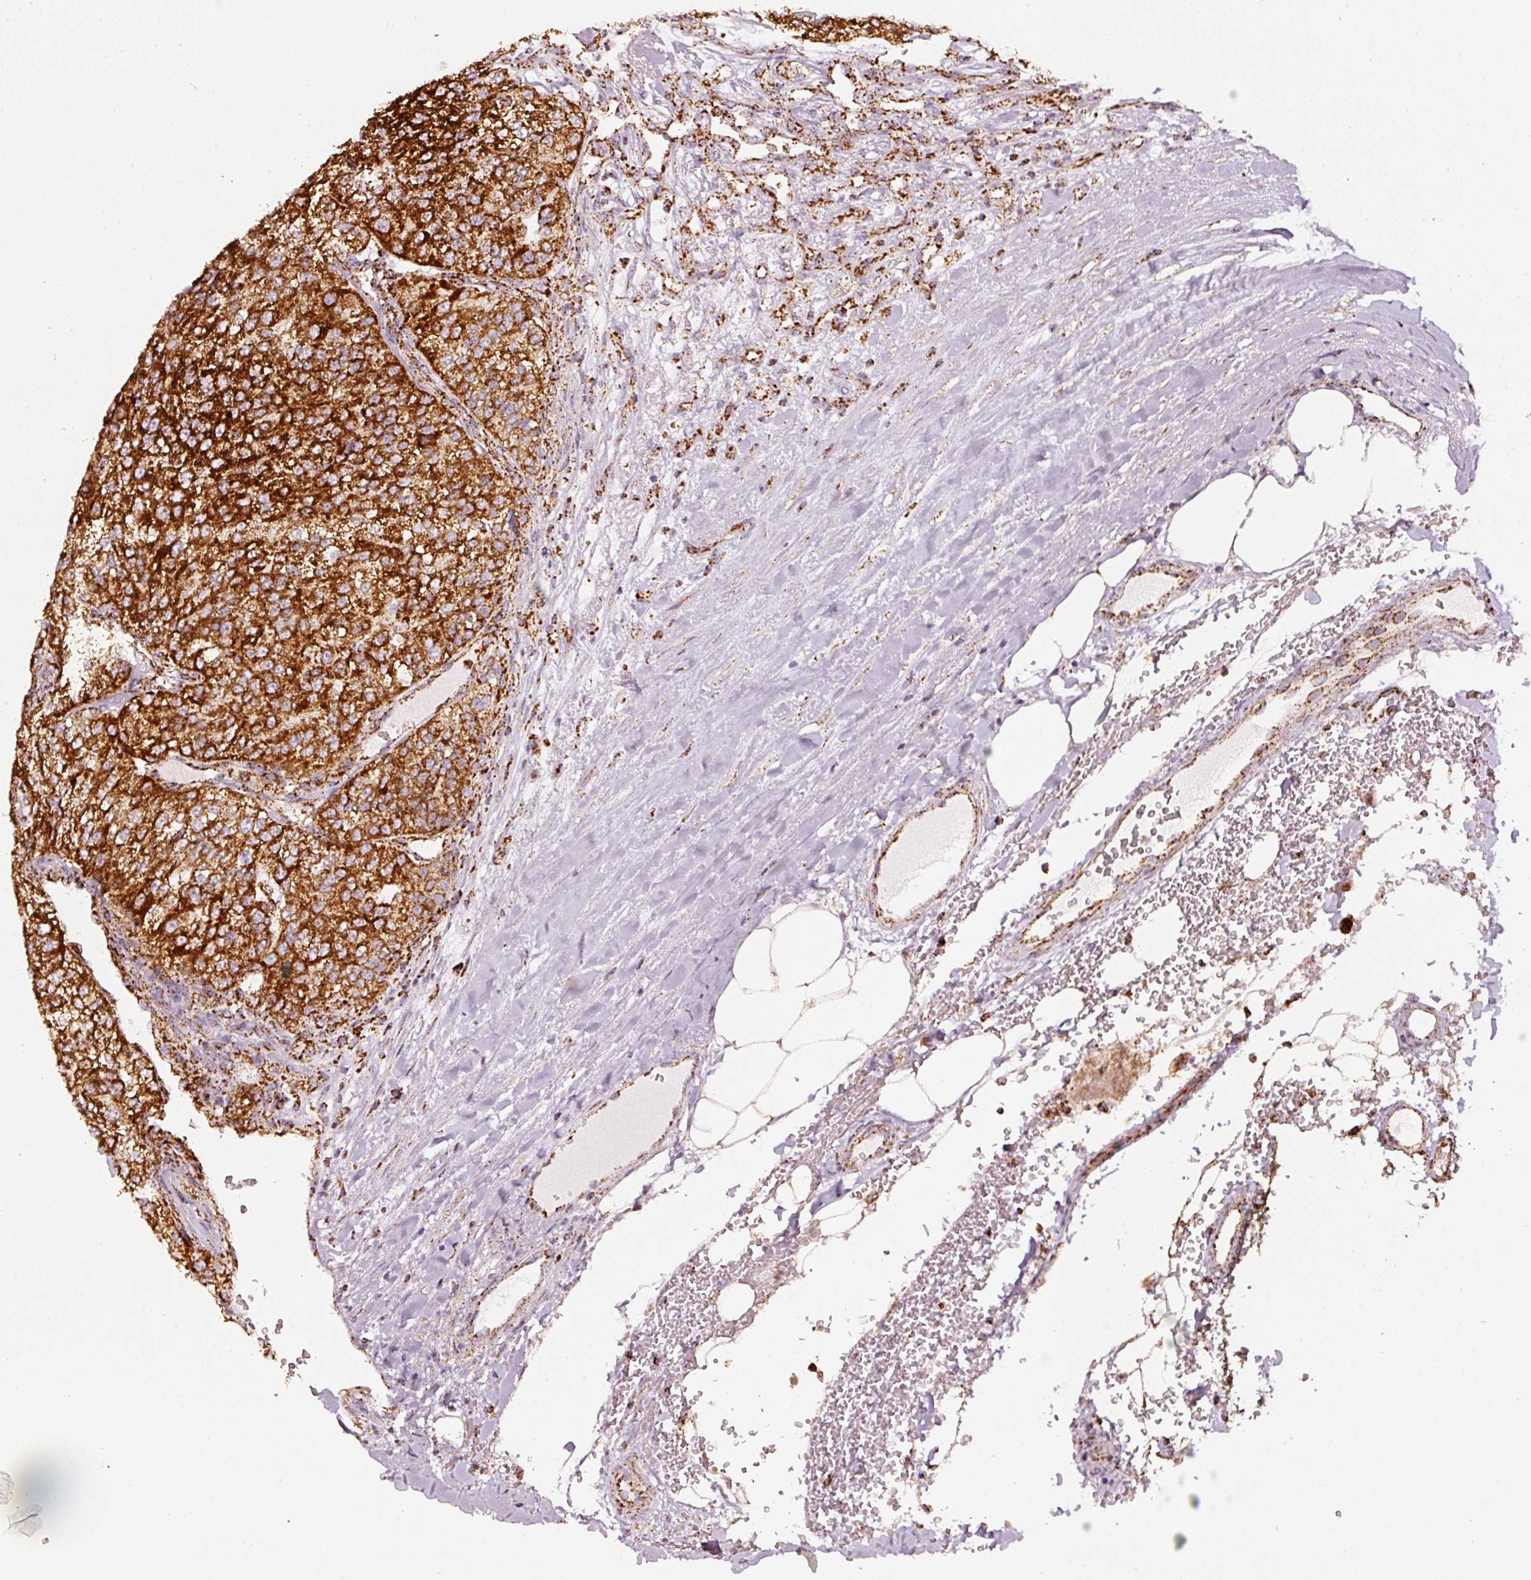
{"staining": {"intensity": "strong", "quantity": ">75%", "location": "cytoplasmic/membranous"}, "tissue": "renal cancer", "cell_type": "Tumor cells", "image_type": "cancer", "snomed": [{"axis": "morphology", "description": "Adenocarcinoma, NOS"}, {"axis": "topography", "description": "Kidney"}], "caption": "A brown stain labels strong cytoplasmic/membranous positivity of a protein in renal adenocarcinoma tumor cells.", "gene": "UQCRC1", "patient": {"sex": "female", "age": 63}}